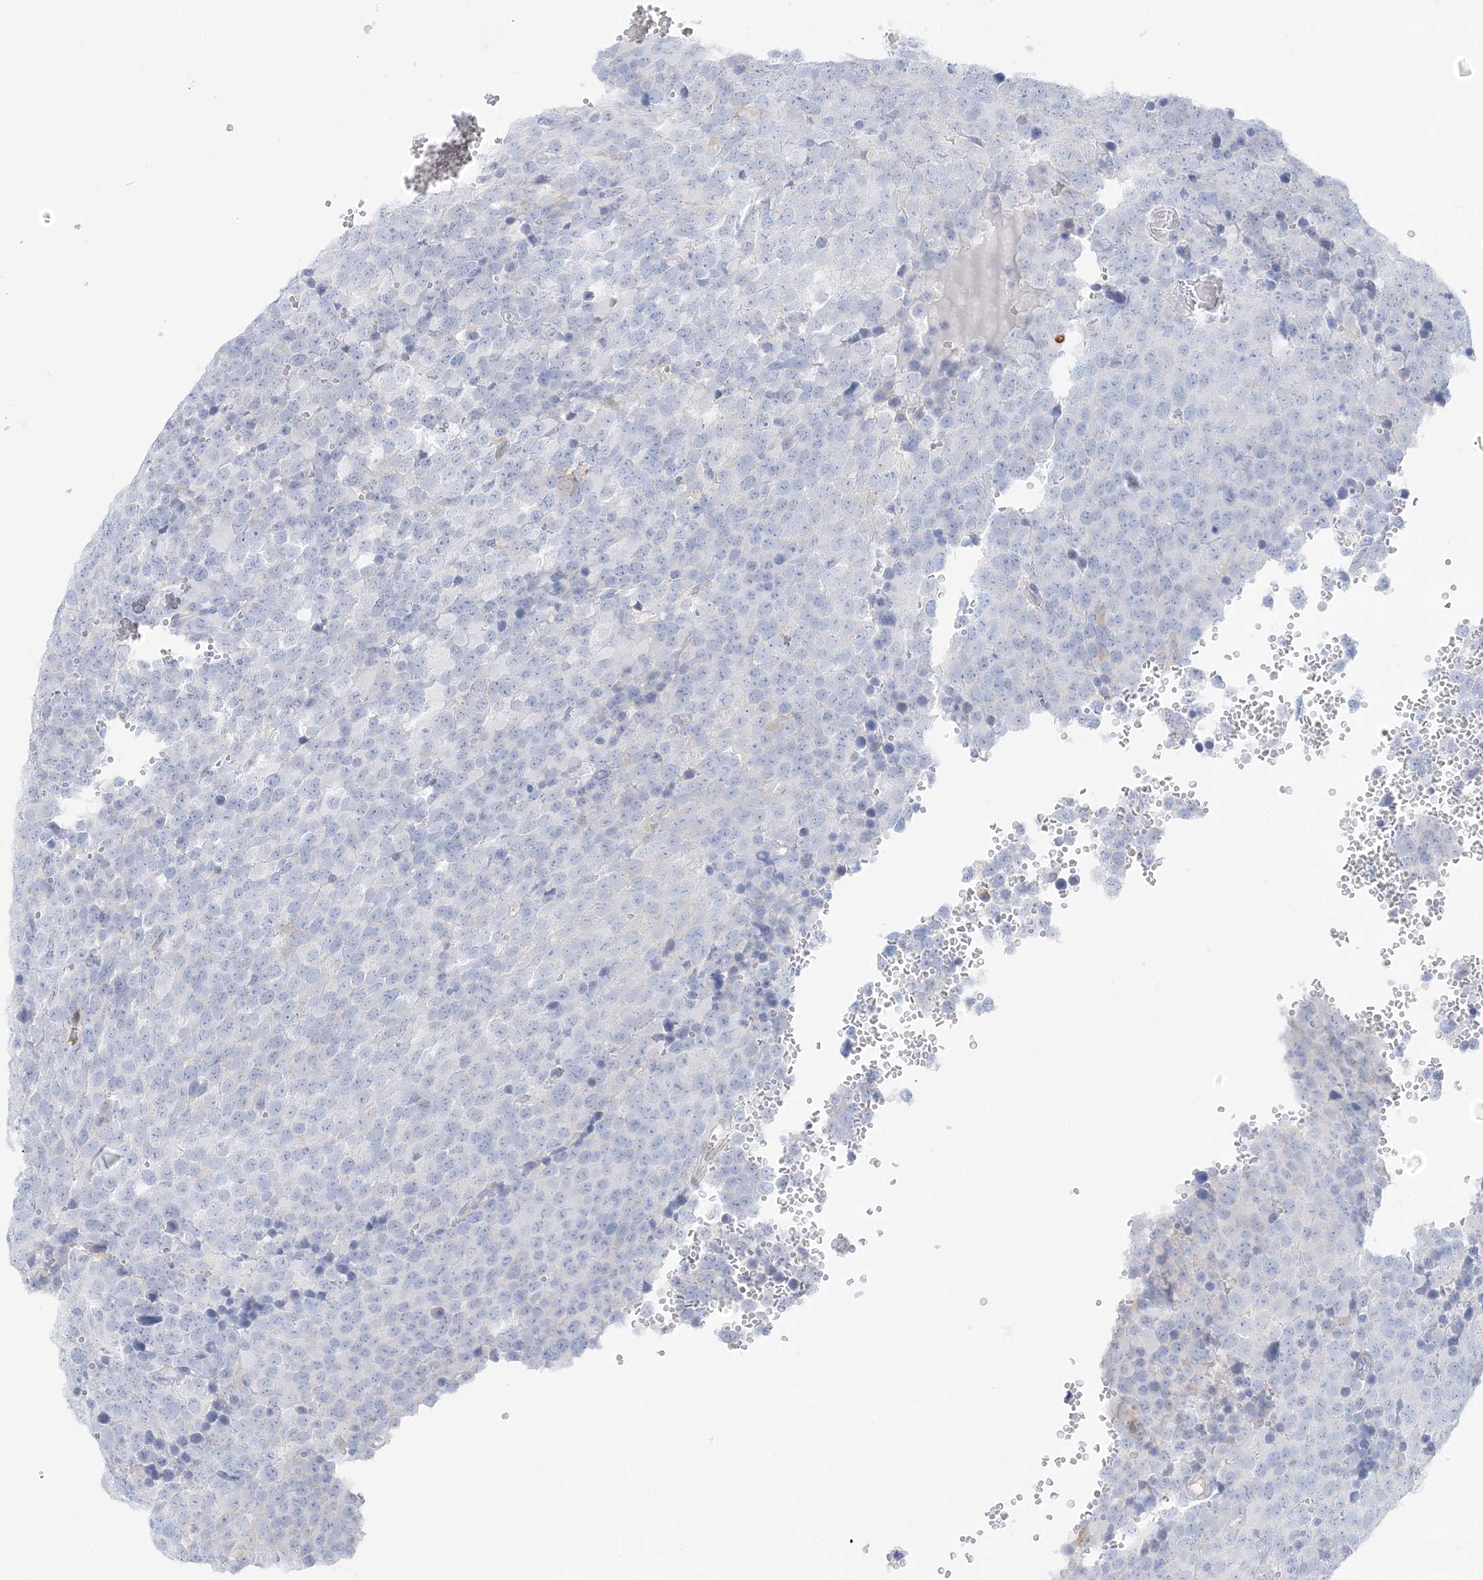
{"staining": {"intensity": "negative", "quantity": "none", "location": "none"}, "tissue": "testis cancer", "cell_type": "Tumor cells", "image_type": "cancer", "snomed": [{"axis": "morphology", "description": "Seminoma, NOS"}, {"axis": "topography", "description": "Testis"}], "caption": "Protein analysis of testis seminoma demonstrates no significant staining in tumor cells. (Stains: DAB immunohistochemistry with hematoxylin counter stain, Microscopy: brightfield microscopy at high magnification).", "gene": "HMGCS1", "patient": {"sex": "male", "age": 71}}